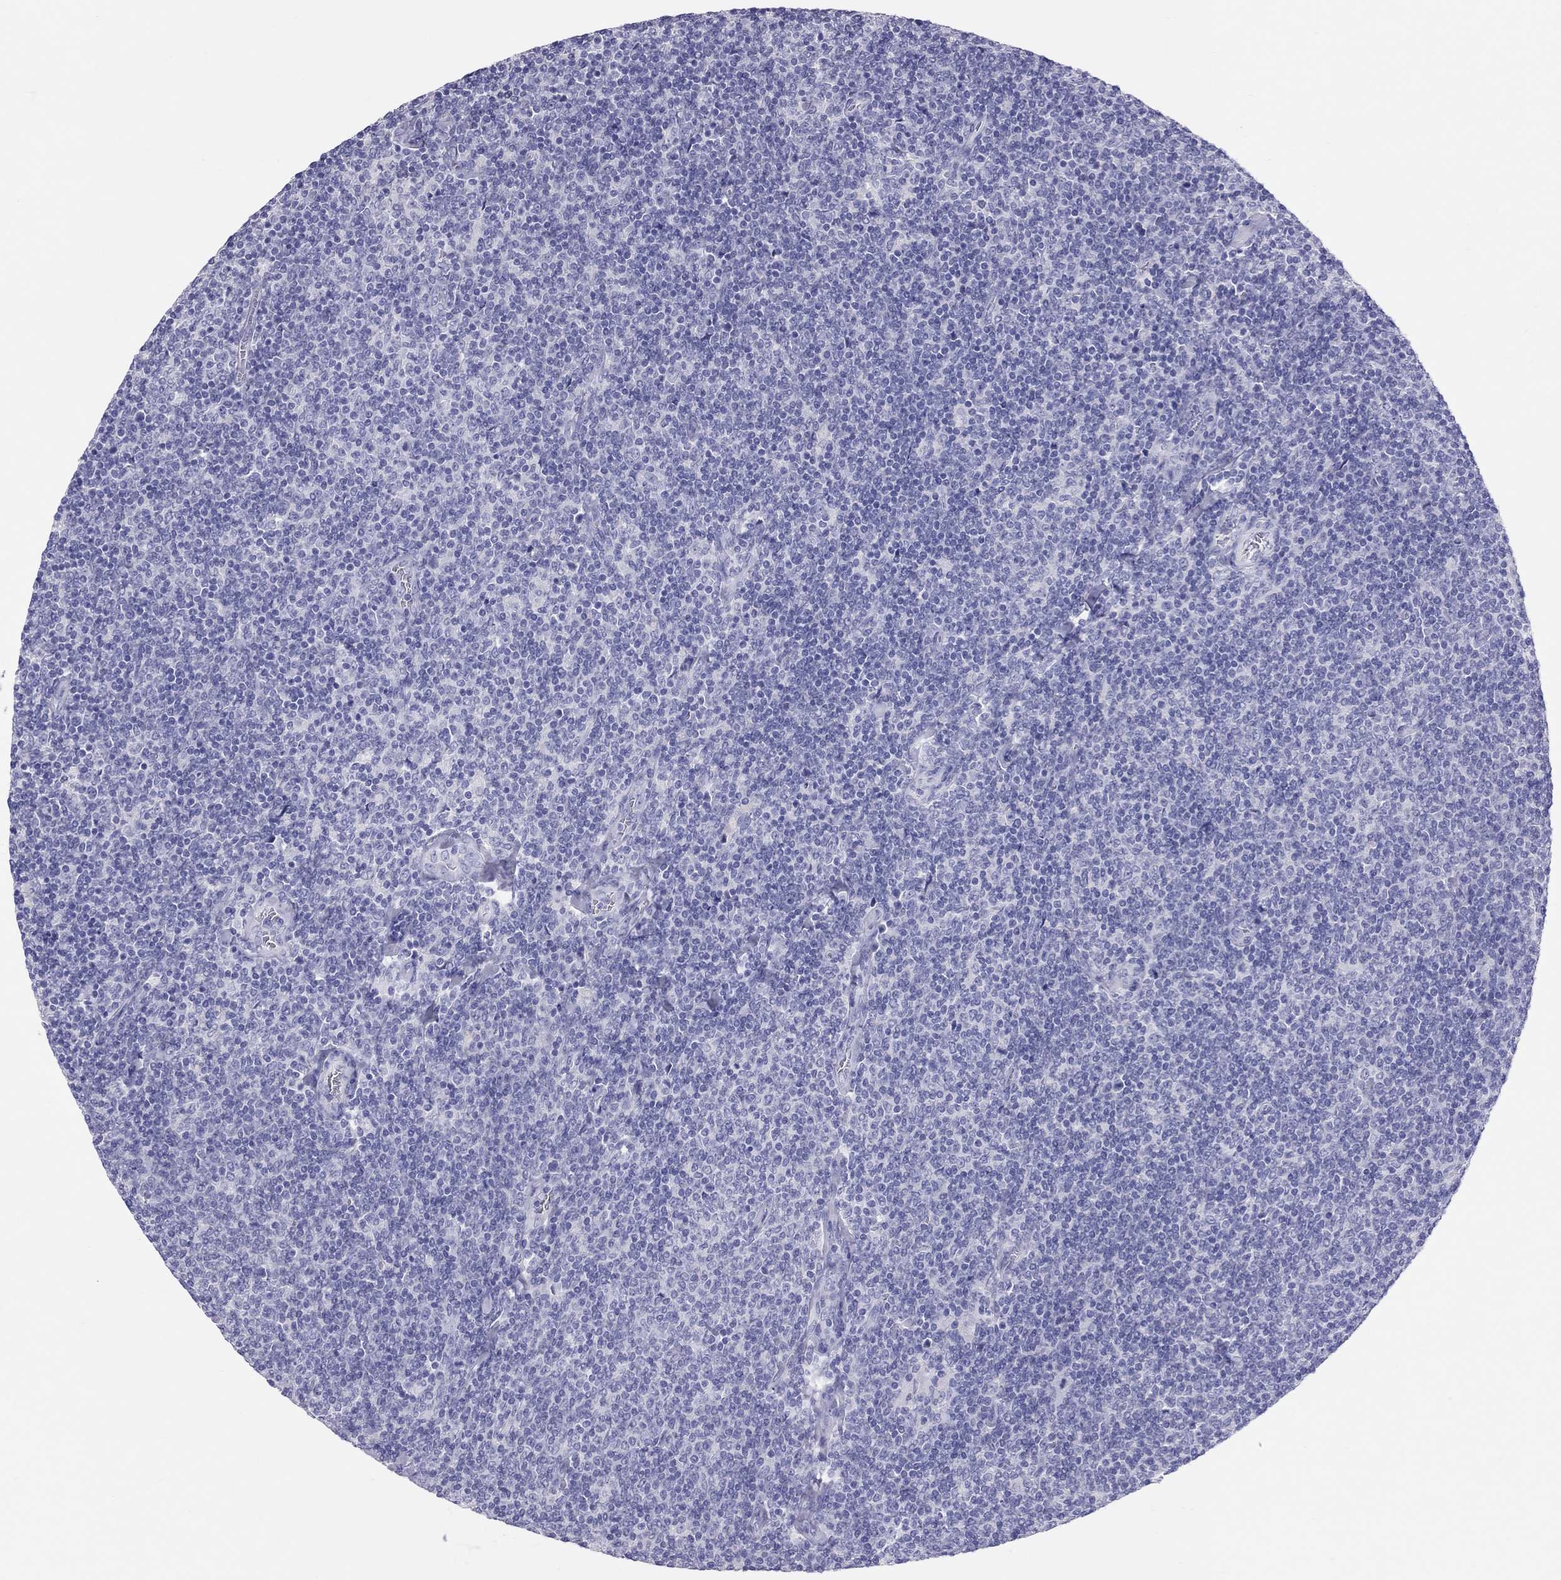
{"staining": {"intensity": "negative", "quantity": "none", "location": "none"}, "tissue": "lymphoma", "cell_type": "Tumor cells", "image_type": "cancer", "snomed": [{"axis": "morphology", "description": "Malignant lymphoma, non-Hodgkin's type, Low grade"}, {"axis": "topography", "description": "Lymph node"}], "caption": "Immunohistochemistry (IHC) of lymphoma demonstrates no expression in tumor cells.", "gene": "PSMB11", "patient": {"sex": "male", "age": 52}}